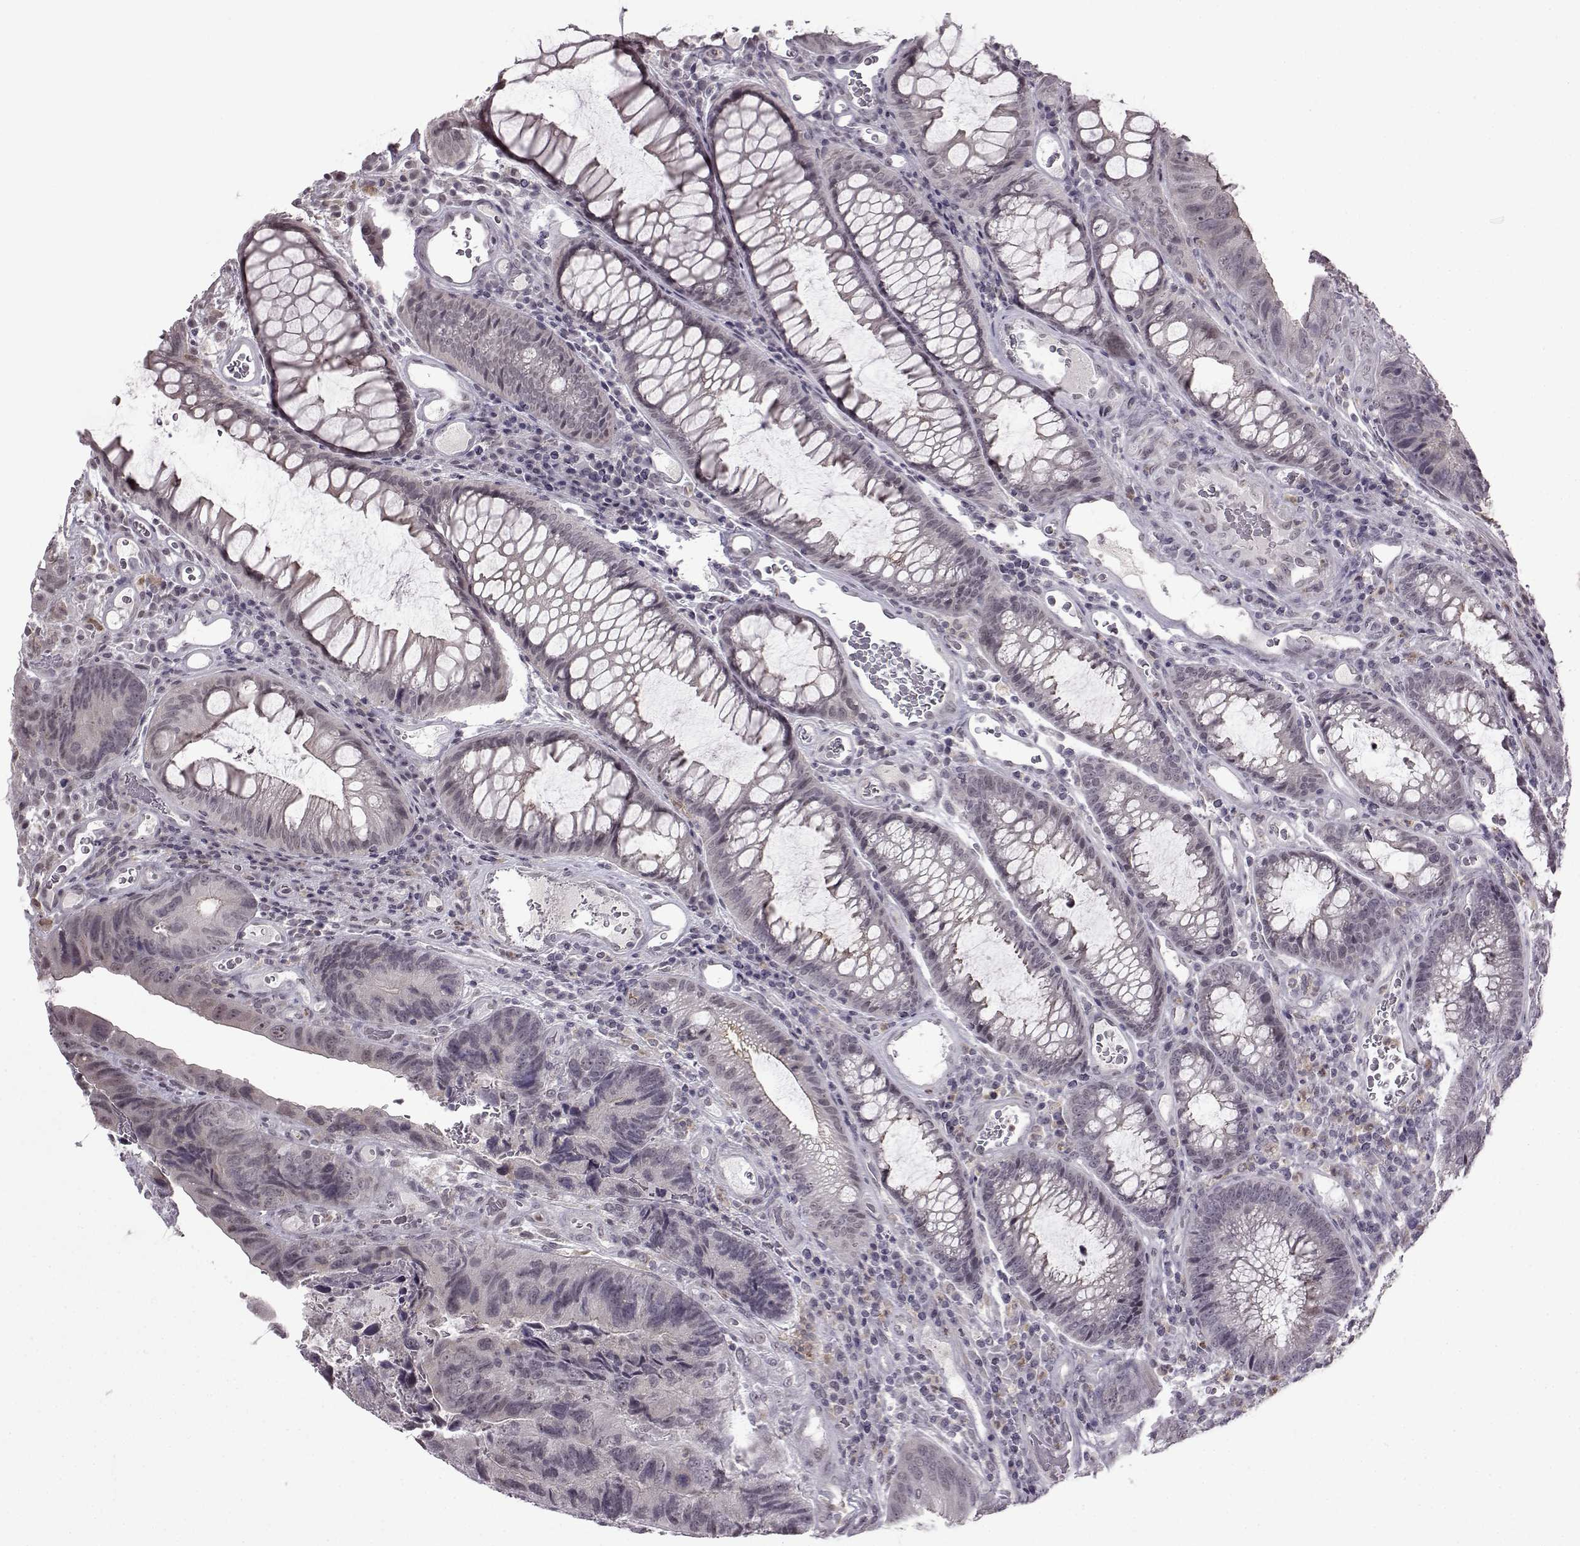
{"staining": {"intensity": "negative", "quantity": "none", "location": "none"}, "tissue": "colorectal cancer", "cell_type": "Tumor cells", "image_type": "cancer", "snomed": [{"axis": "morphology", "description": "Adenocarcinoma, NOS"}, {"axis": "topography", "description": "Colon"}], "caption": "Histopathology image shows no significant protein expression in tumor cells of colorectal adenocarcinoma.", "gene": "SLC28A2", "patient": {"sex": "female", "age": 67}}